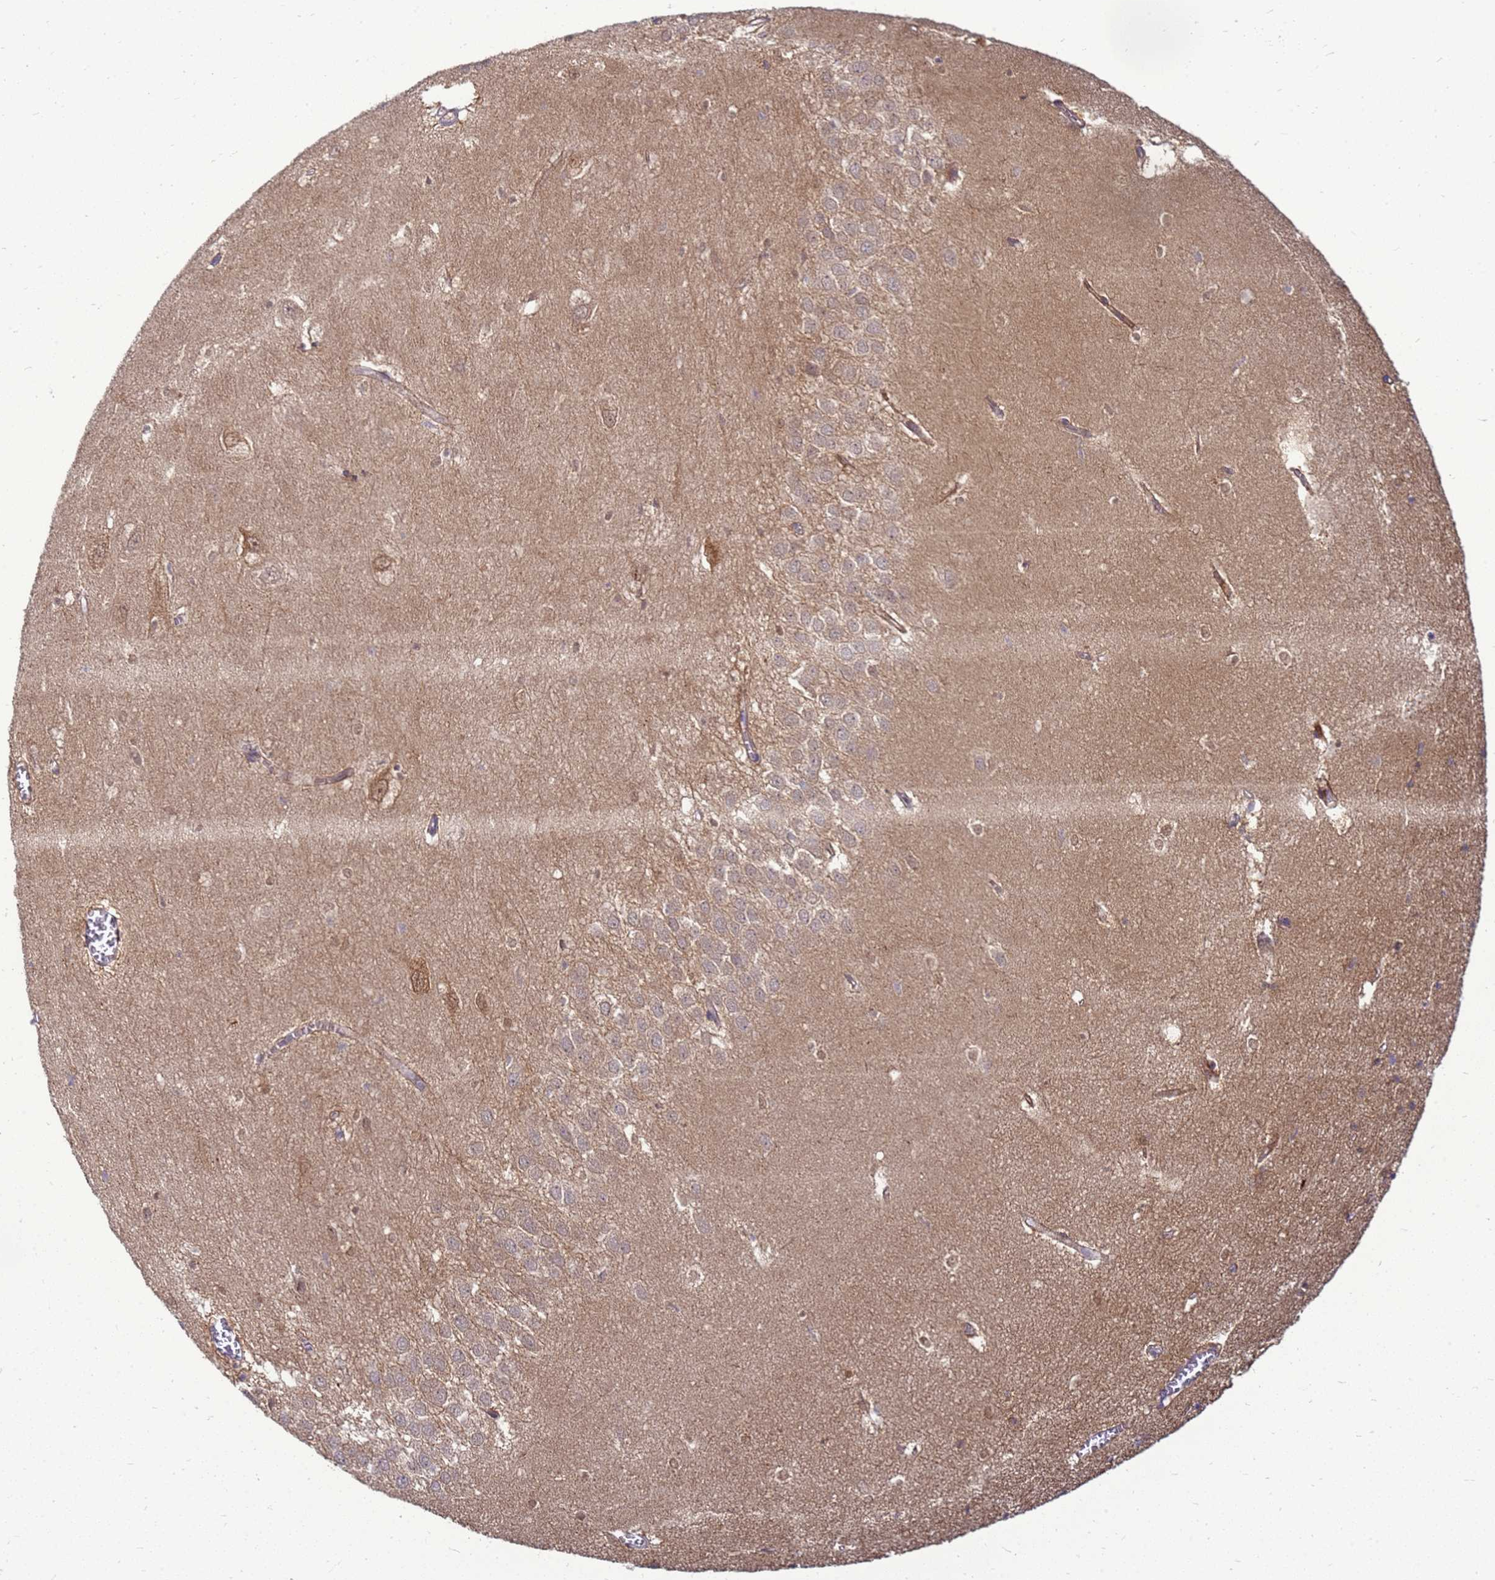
{"staining": {"intensity": "negative", "quantity": "none", "location": "none"}, "tissue": "hippocampus", "cell_type": "Glial cells", "image_type": "normal", "snomed": [{"axis": "morphology", "description": "Normal tissue, NOS"}, {"axis": "topography", "description": "Hippocampus"}], "caption": "DAB immunohistochemical staining of unremarkable human hippocampus reveals no significant staining in glial cells.", "gene": "ENOPH1", "patient": {"sex": "female", "age": 64}}